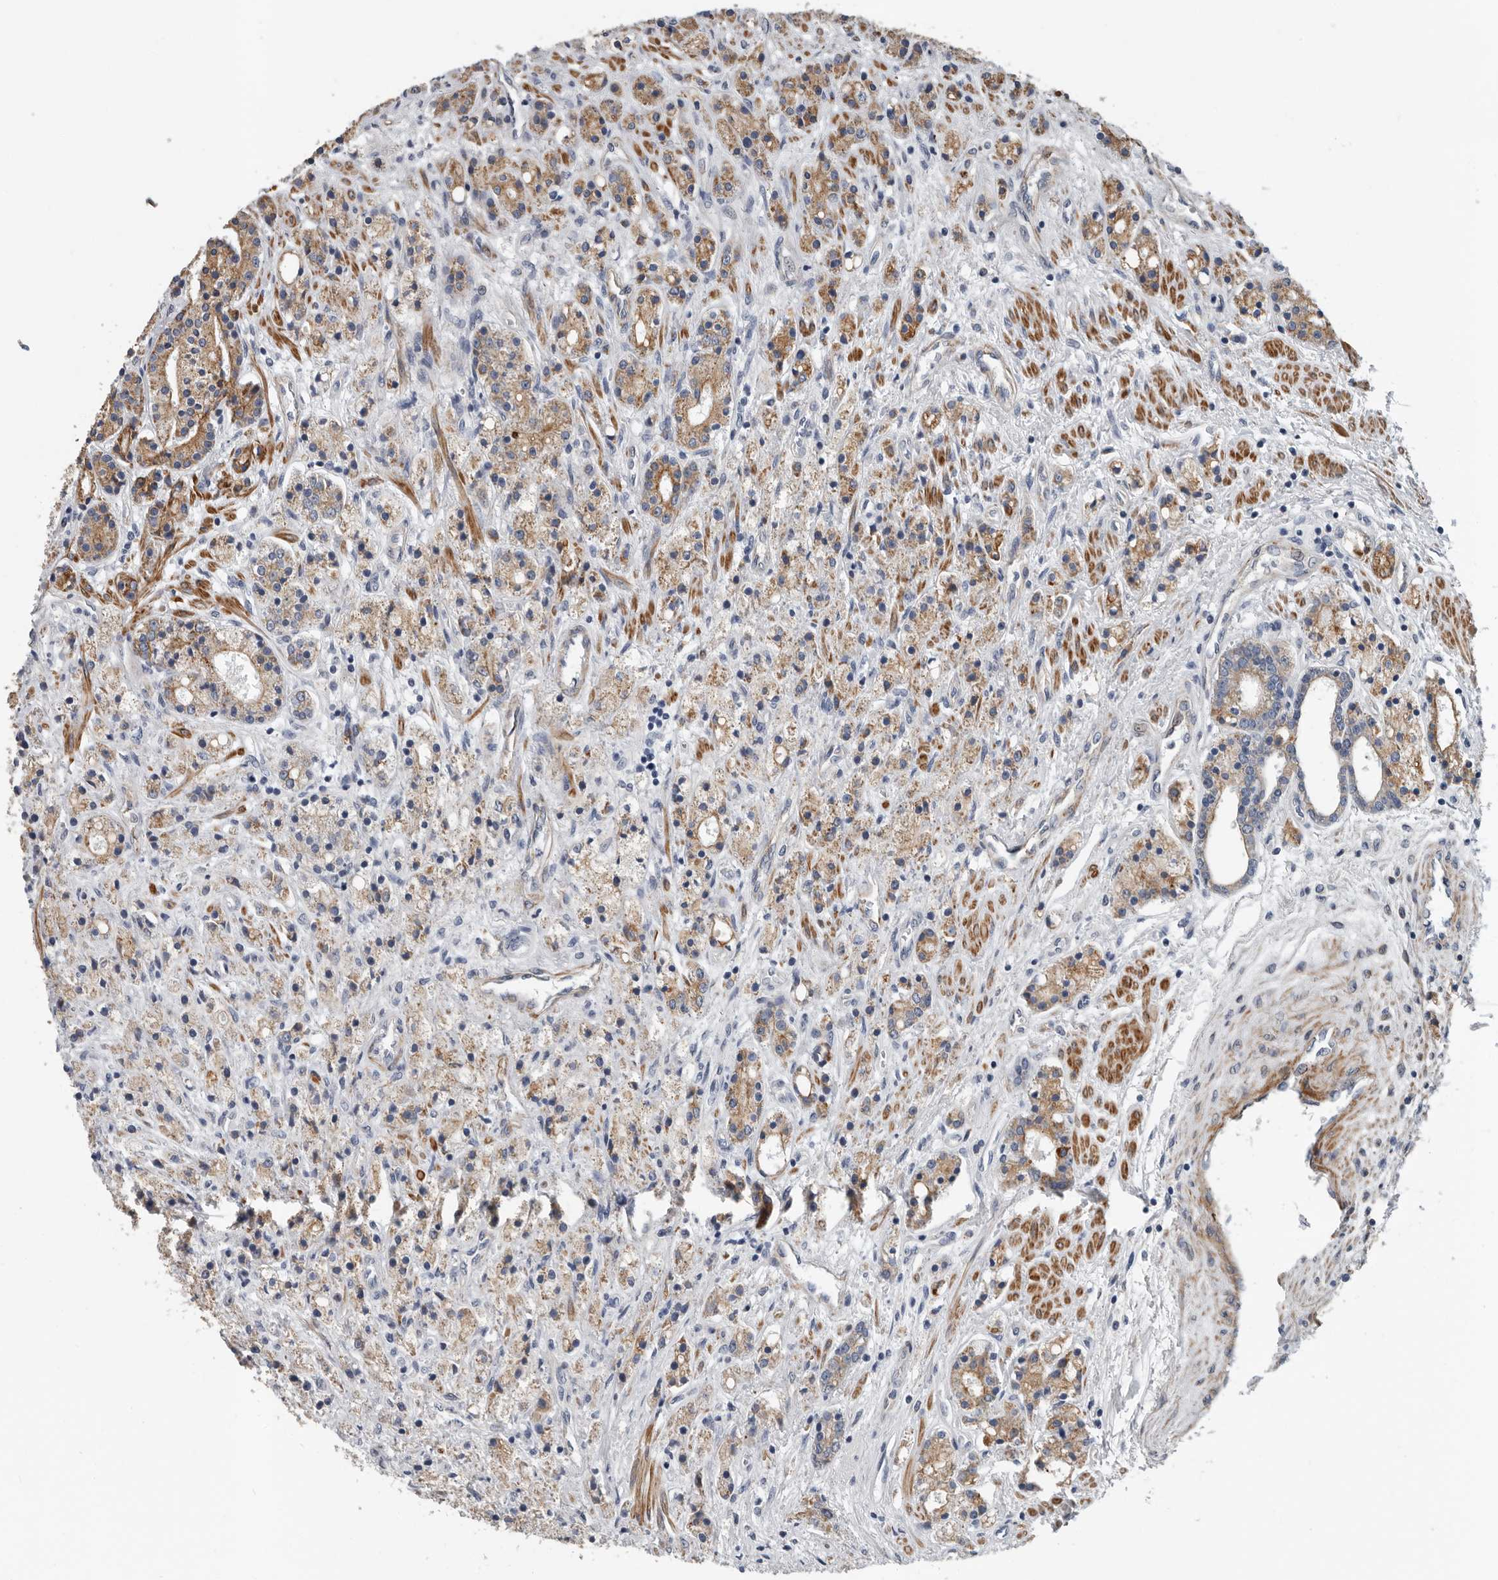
{"staining": {"intensity": "moderate", "quantity": ">75%", "location": "cytoplasmic/membranous"}, "tissue": "prostate cancer", "cell_type": "Tumor cells", "image_type": "cancer", "snomed": [{"axis": "morphology", "description": "Adenocarcinoma, High grade"}, {"axis": "topography", "description": "Prostate"}], "caption": "There is medium levels of moderate cytoplasmic/membranous staining in tumor cells of prostate cancer, as demonstrated by immunohistochemical staining (brown color).", "gene": "DPY19L4", "patient": {"sex": "male", "age": 60}}